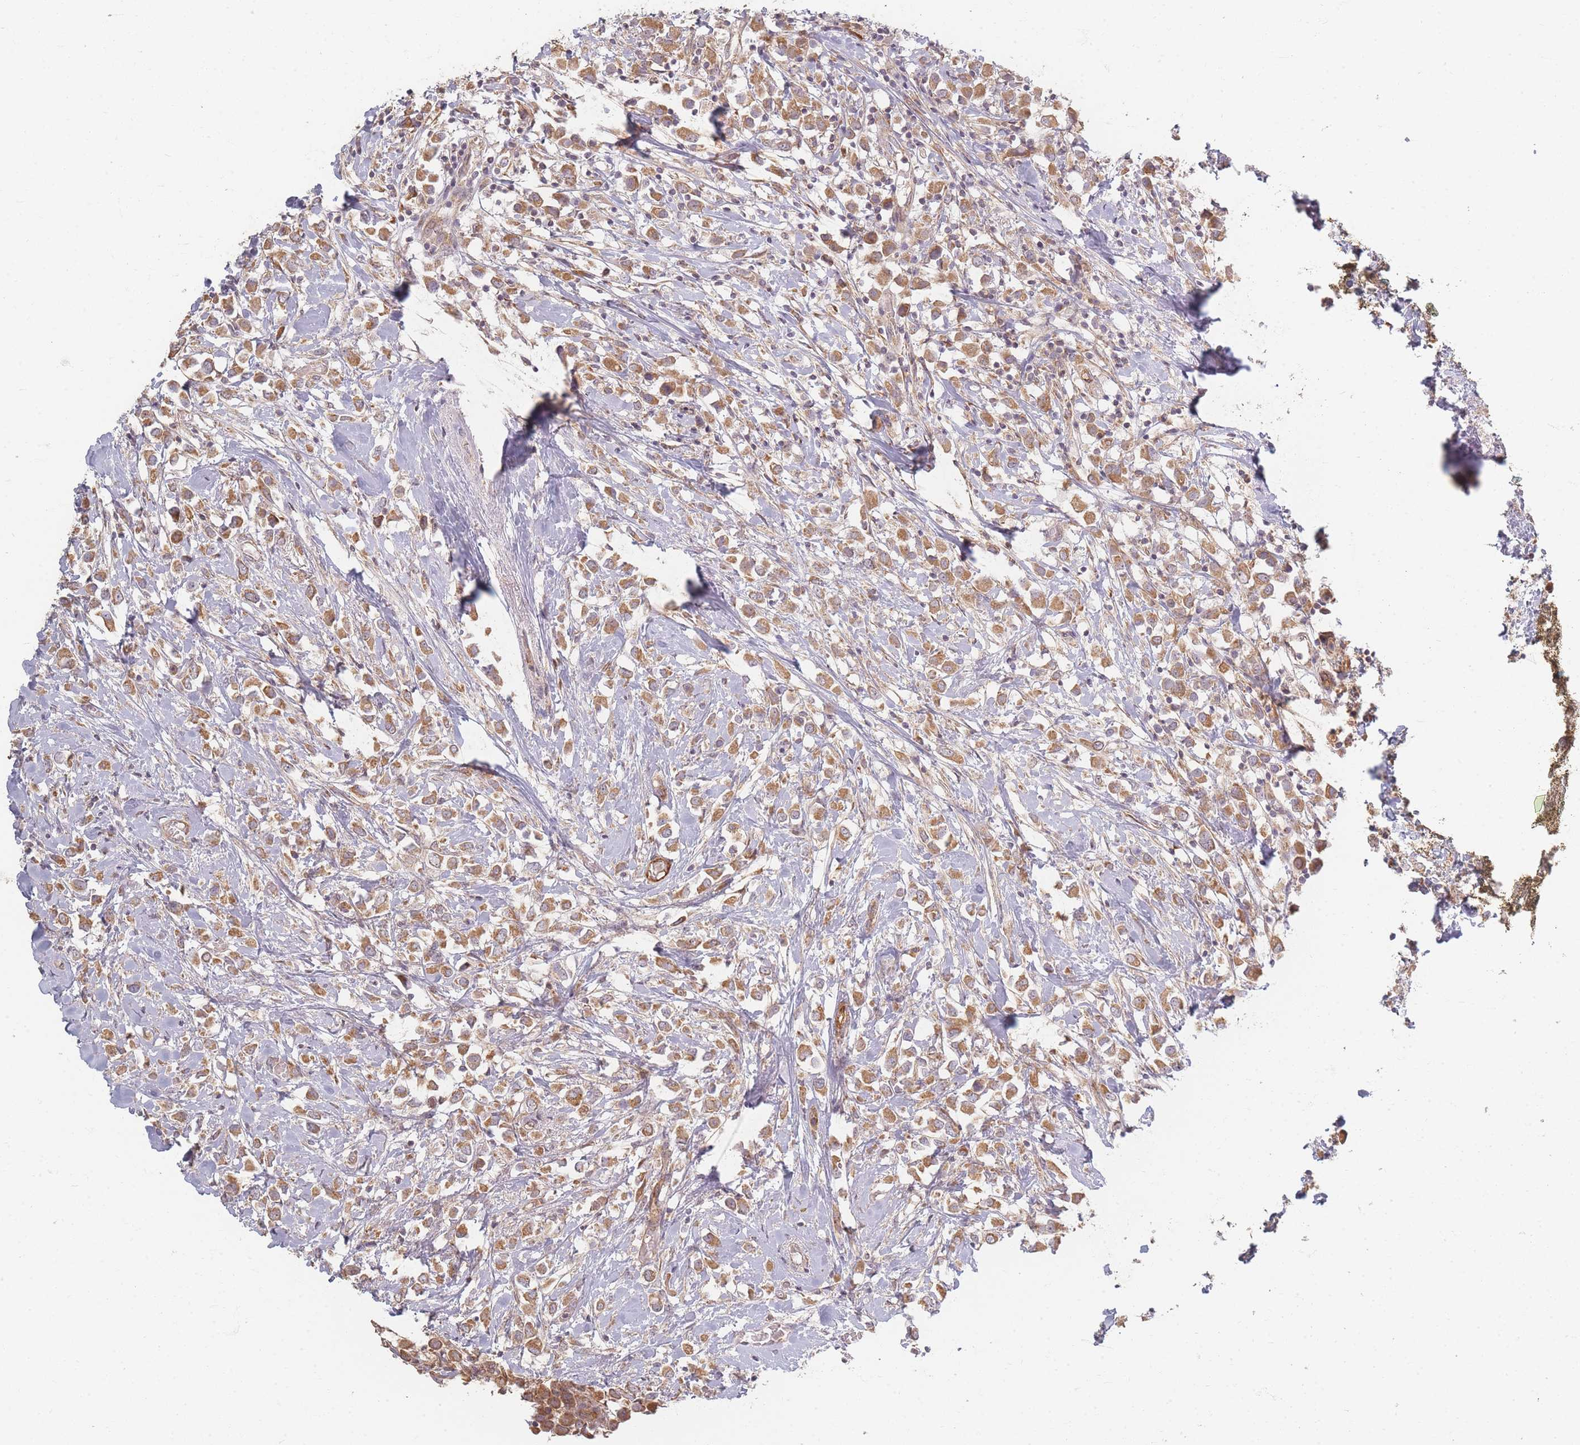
{"staining": {"intensity": "moderate", "quantity": ">75%", "location": "cytoplasmic/membranous"}, "tissue": "breast cancer", "cell_type": "Tumor cells", "image_type": "cancer", "snomed": [{"axis": "morphology", "description": "Duct carcinoma"}, {"axis": "topography", "description": "Breast"}], "caption": "This image reveals IHC staining of infiltrating ductal carcinoma (breast), with medium moderate cytoplasmic/membranous expression in about >75% of tumor cells.", "gene": "MRPS6", "patient": {"sex": "female", "age": 61}}